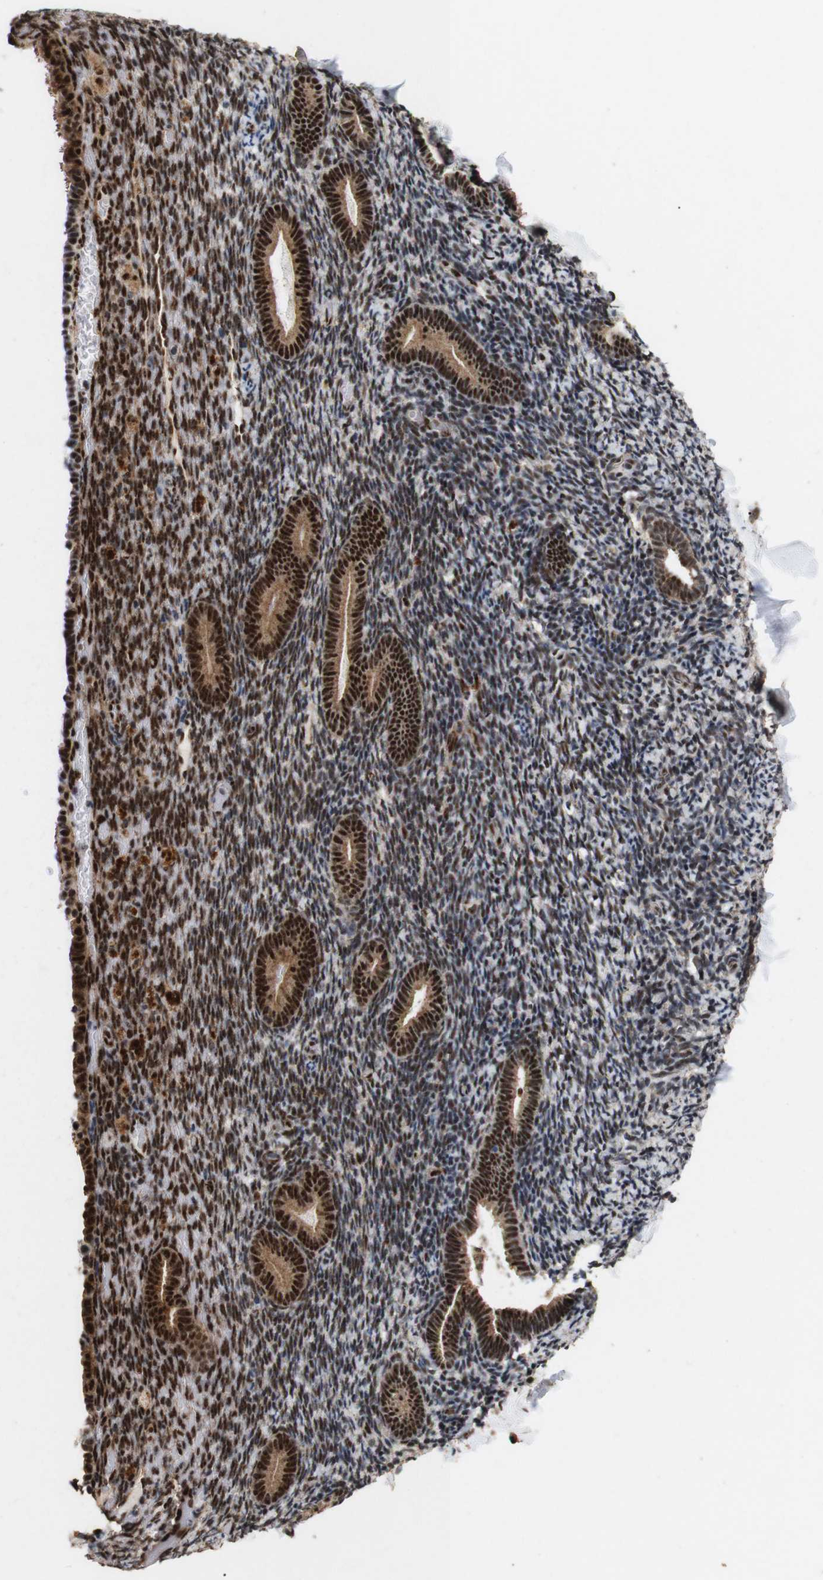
{"staining": {"intensity": "strong", "quantity": "25%-75%", "location": "nuclear"}, "tissue": "endometrium", "cell_type": "Cells in endometrial stroma", "image_type": "normal", "snomed": [{"axis": "morphology", "description": "Normal tissue, NOS"}, {"axis": "topography", "description": "Endometrium"}], "caption": "The histopathology image demonstrates staining of unremarkable endometrium, revealing strong nuclear protein expression (brown color) within cells in endometrial stroma. The staining was performed using DAB, with brown indicating positive protein expression. Nuclei are stained blue with hematoxylin.", "gene": "PYM1", "patient": {"sex": "female", "age": 51}}